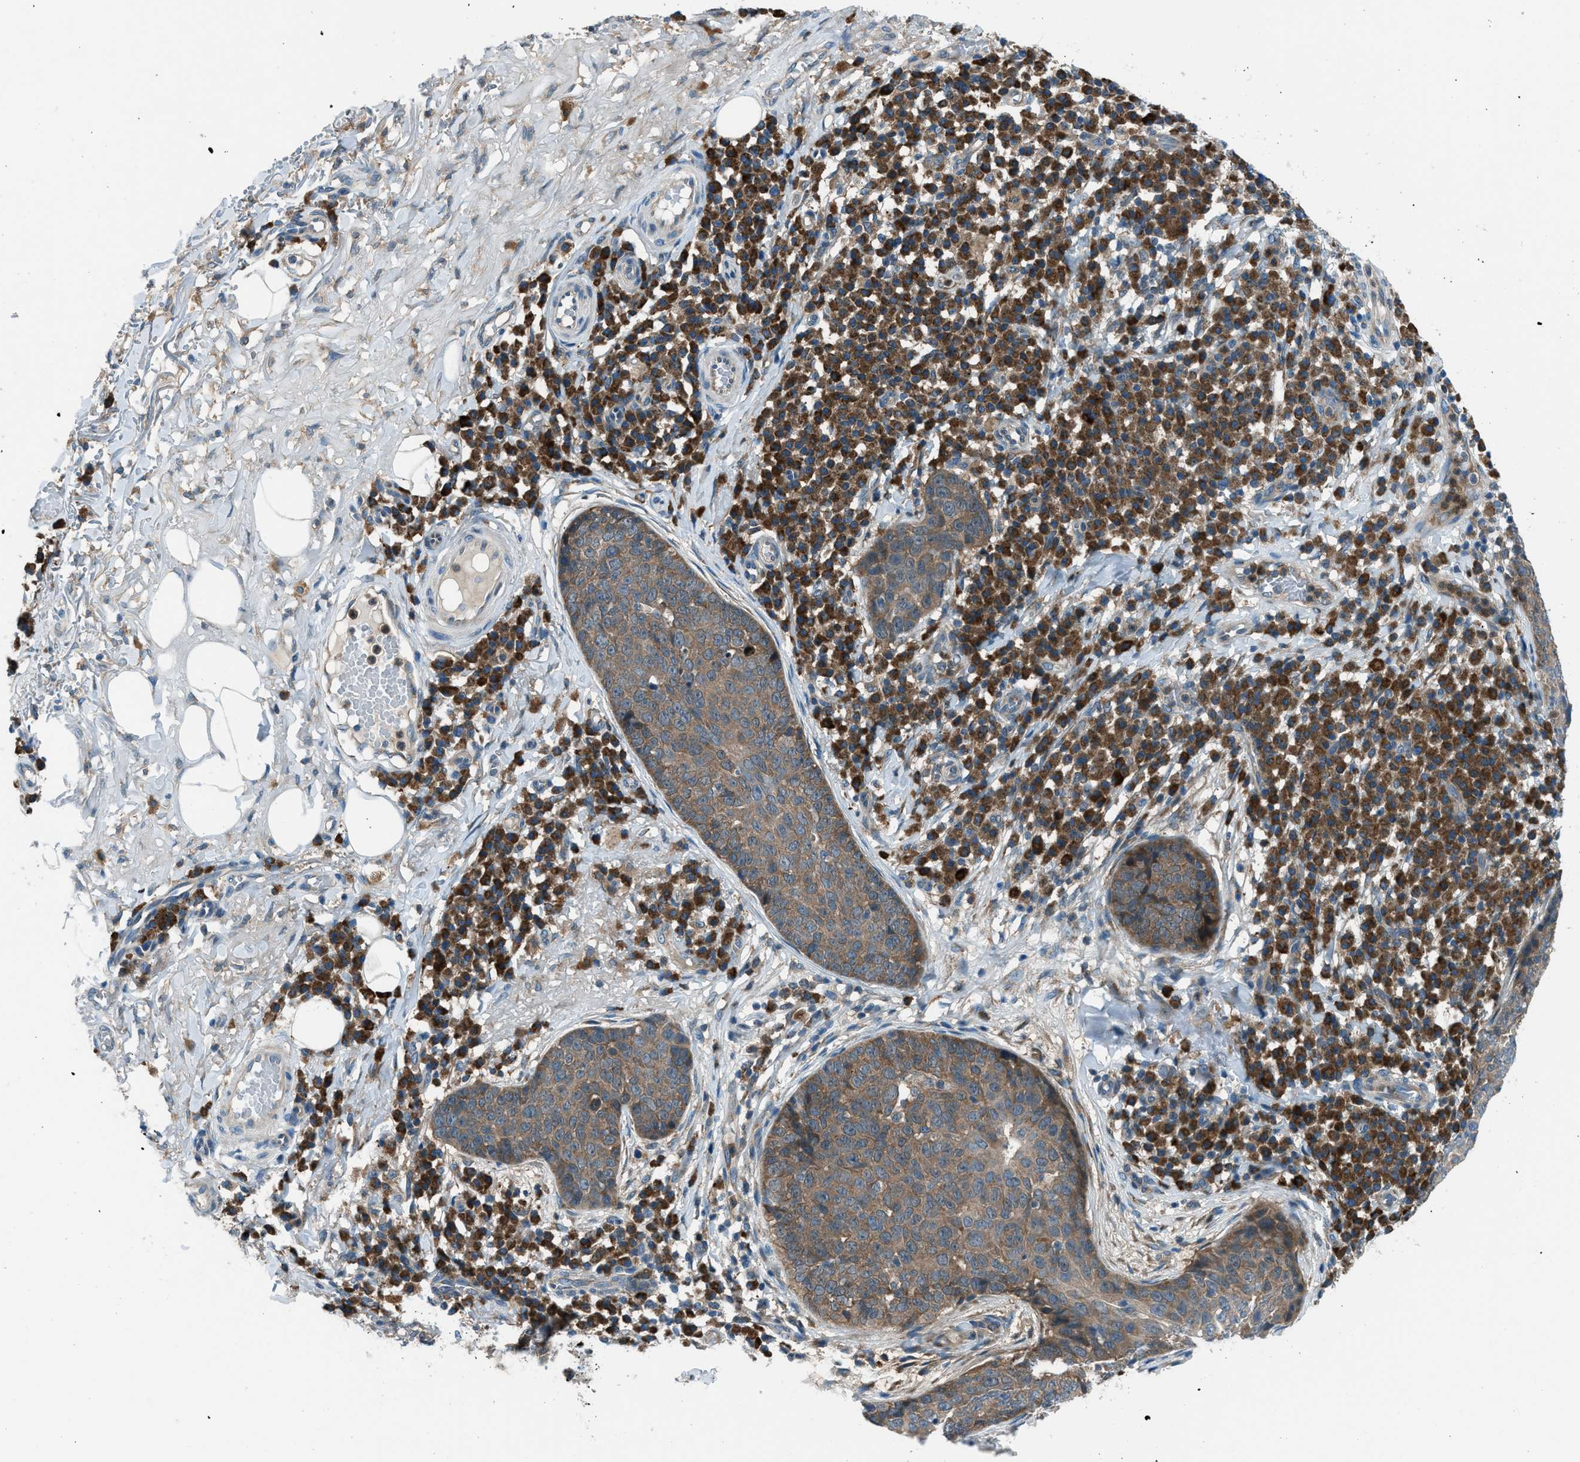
{"staining": {"intensity": "moderate", "quantity": "25%-75%", "location": "cytoplasmic/membranous"}, "tissue": "skin cancer", "cell_type": "Tumor cells", "image_type": "cancer", "snomed": [{"axis": "morphology", "description": "Squamous cell carcinoma in situ, NOS"}, {"axis": "morphology", "description": "Squamous cell carcinoma, NOS"}, {"axis": "topography", "description": "Skin"}], "caption": "Immunohistochemical staining of human squamous cell carcinoma (skin) reveals medium levels of moderate cytoplasmic/membranous protein expression in about 25%-75% of tumor cells.", "gene": "EDARADD", "patient": {"sex": "male", "age": 93}}